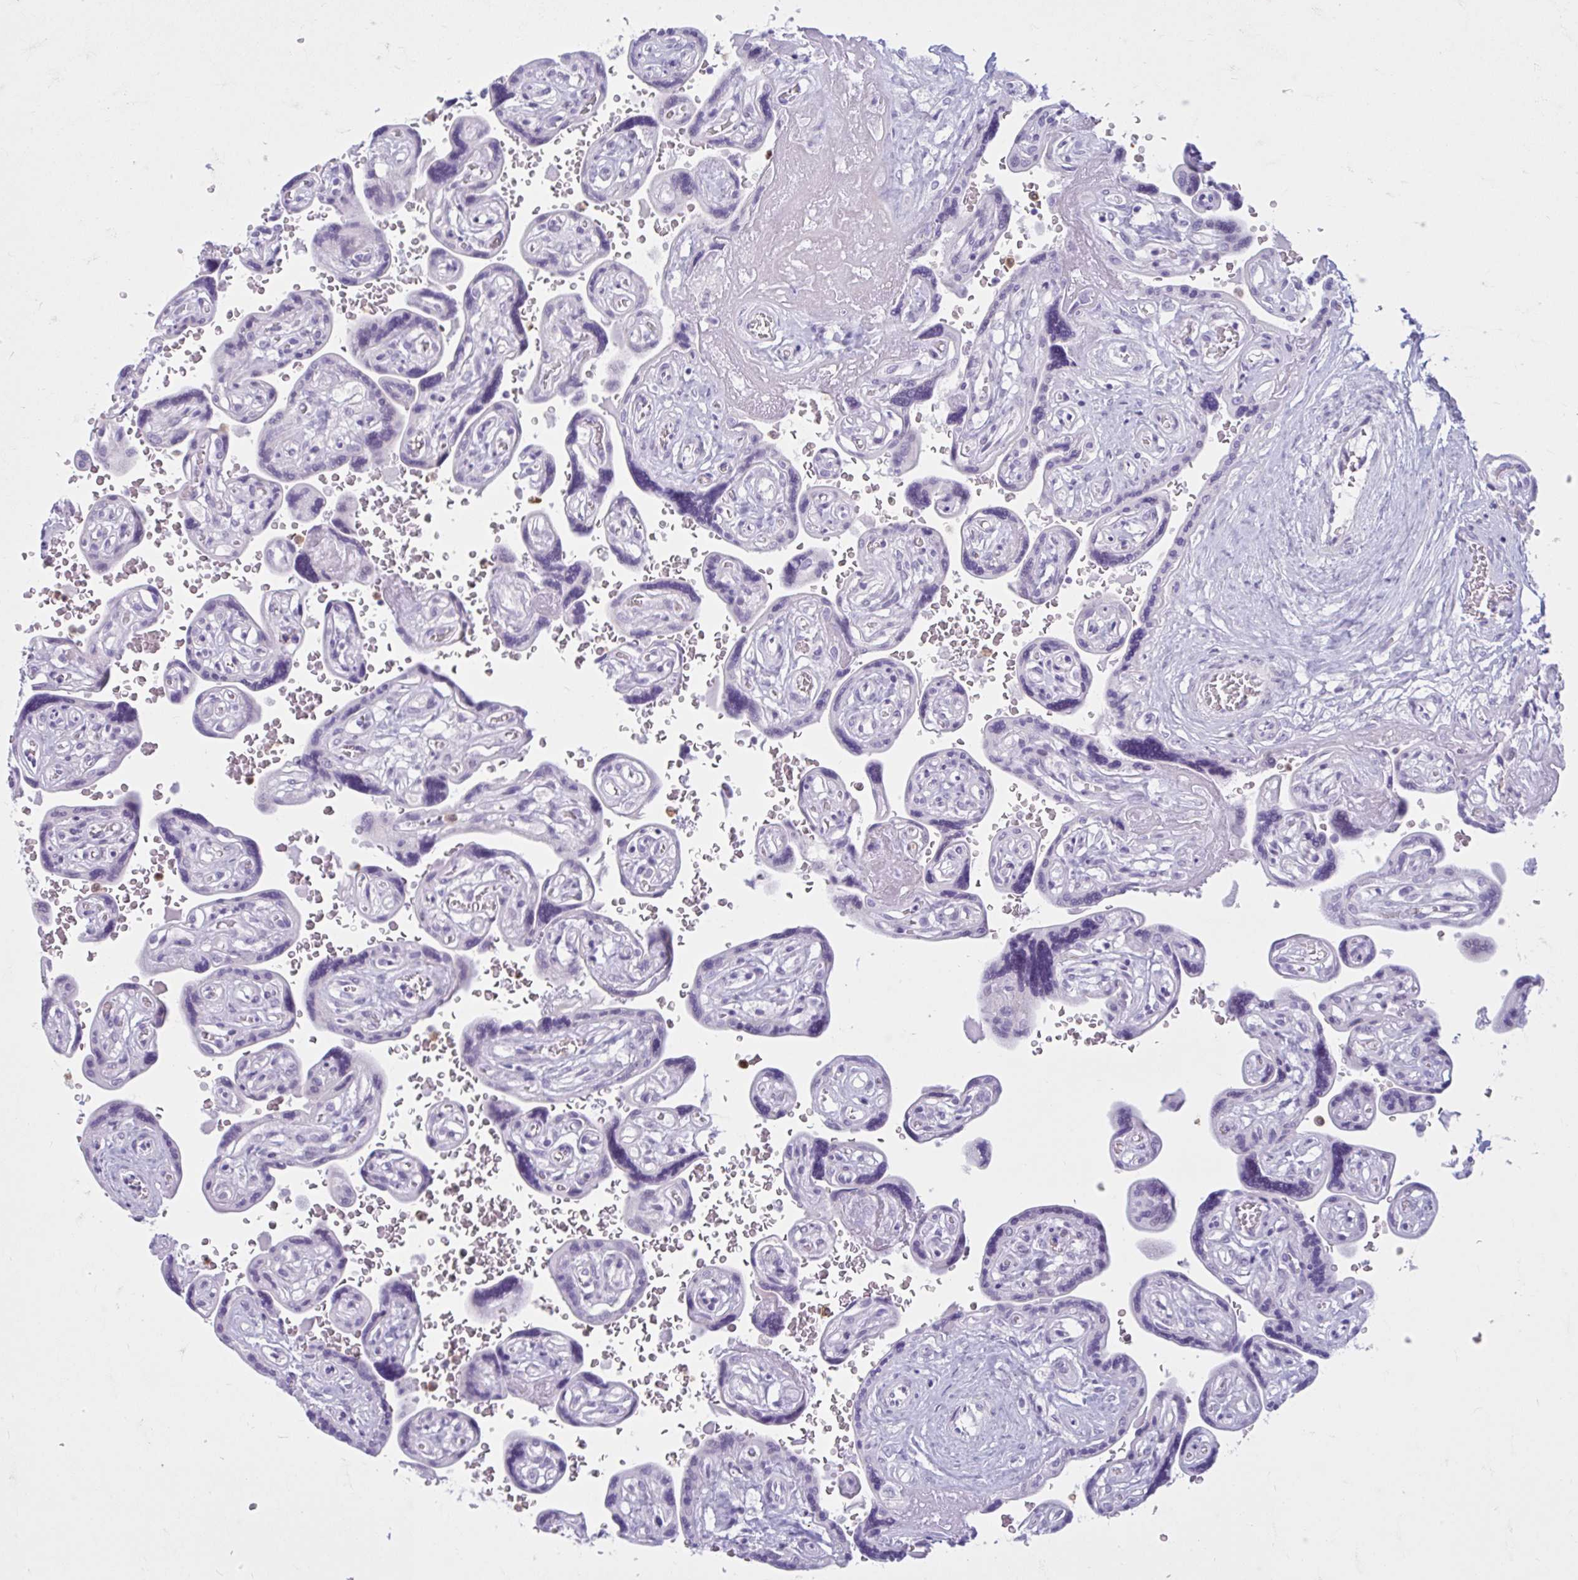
{"staining": {"intensity": "negative", "quantity": "none", "location": "none"}, "tissue": "placenta", "cell_type": "Trophoblastic cells", "image_type": "normal", "snomed": [{"axis": "morphology", "description": "Normal tissue, NOS"}, {"axis": "topography", "description": "Placenta"}], "caption": "The photomicrograph shows no staining of trophoblastic cells in normal placenta.", "gene": "CEP120", "patient": {"sex": "female", "age": 32}}